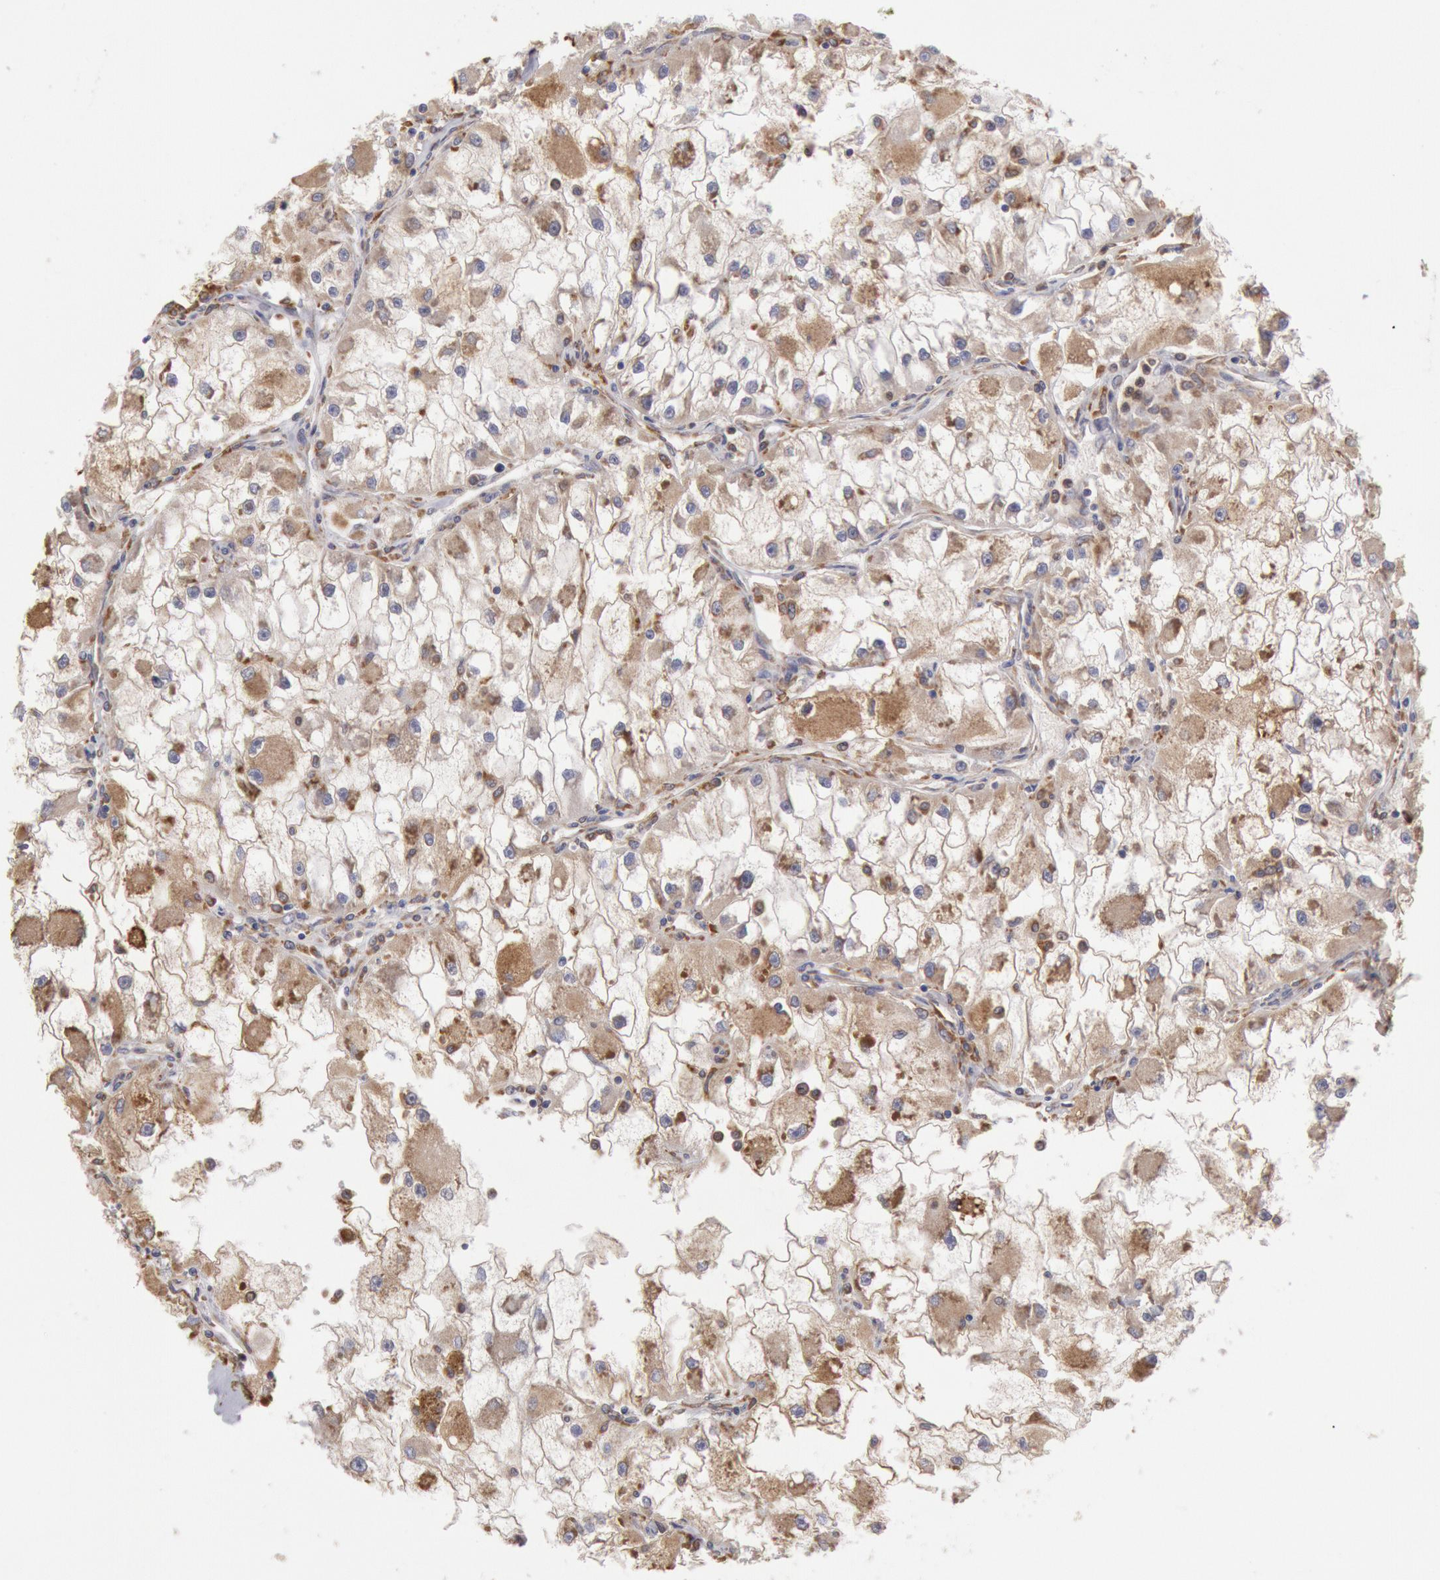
{"staining": {"intensity": "moderate", "quantity": ">75%", "location": "cytoplasmic/membranous"}, "tissue": "renal cancer", "cell_type": "Tumor cells", "image_type": "cancer", "snomed": [{"axis": "morphology", "description": "Adenocarcinoma, NOS"}, {"axis": "topography", "description": "Kidney"}], "caption": "A high-resolution histopathology image shows immunohistochemistry staining of renal adenocarcinoma, which exhibits moderate cytoplasmic/membranous positivity in about >75% of tumor cells.", "gene": "ERP44", "patient": {"sex": "female", "age": 73}}